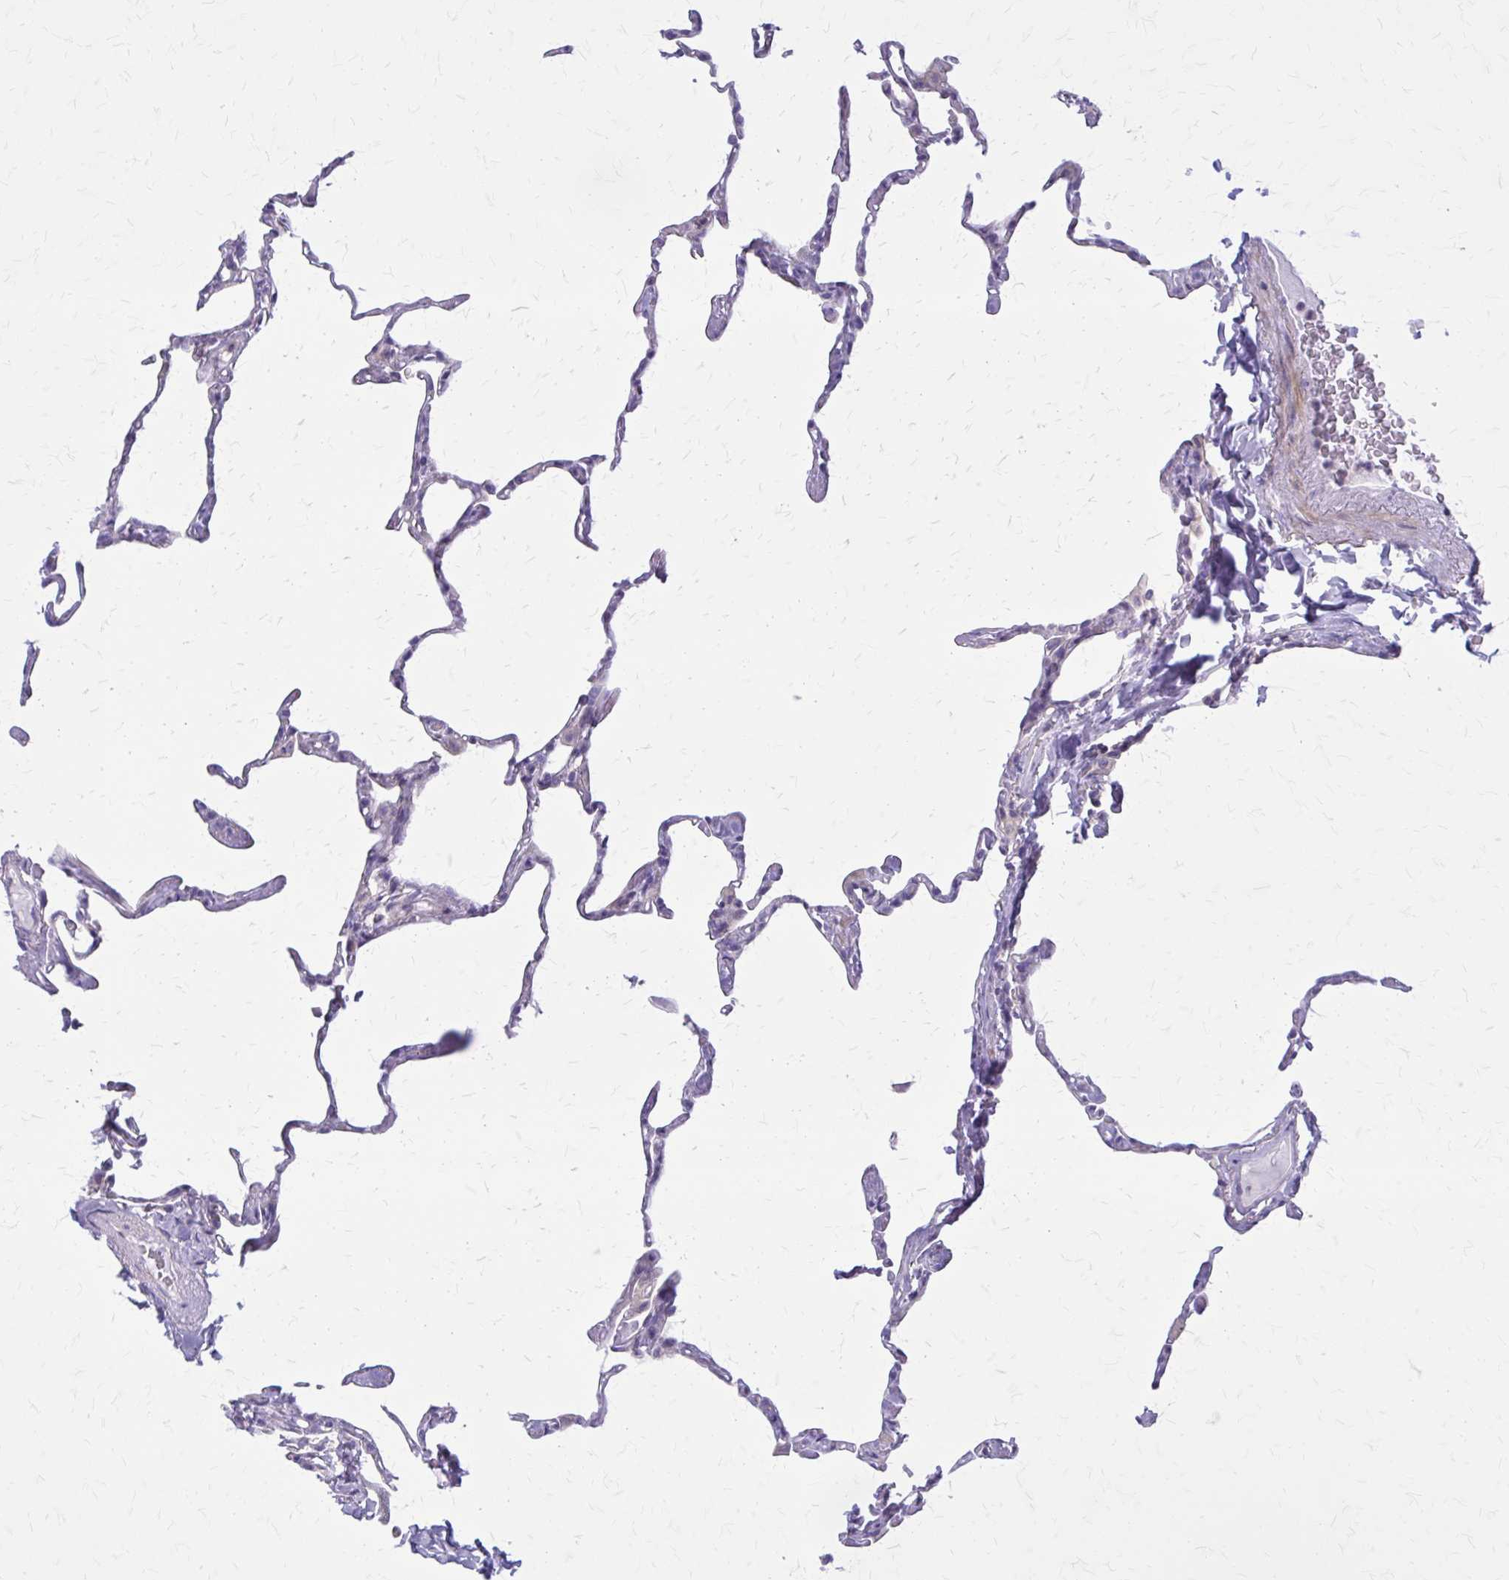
{"staining": {"intensity": "negative", "quantity": "none", "location": "none"}, "tissue": "lung", "cell_type": "Alveolar cells", "image_type": "normal", "snomed": [{"axis": "morphology", "description": "Normal tissue, NOS"}, {"axis": "topography", "description": "Lung"}], "caption": "A micrograph of lung stained for a protein shows no brown staining in alveolar cells.", "gene": "PITPNM1", "patient": {"sex": "male", "age": 65}}